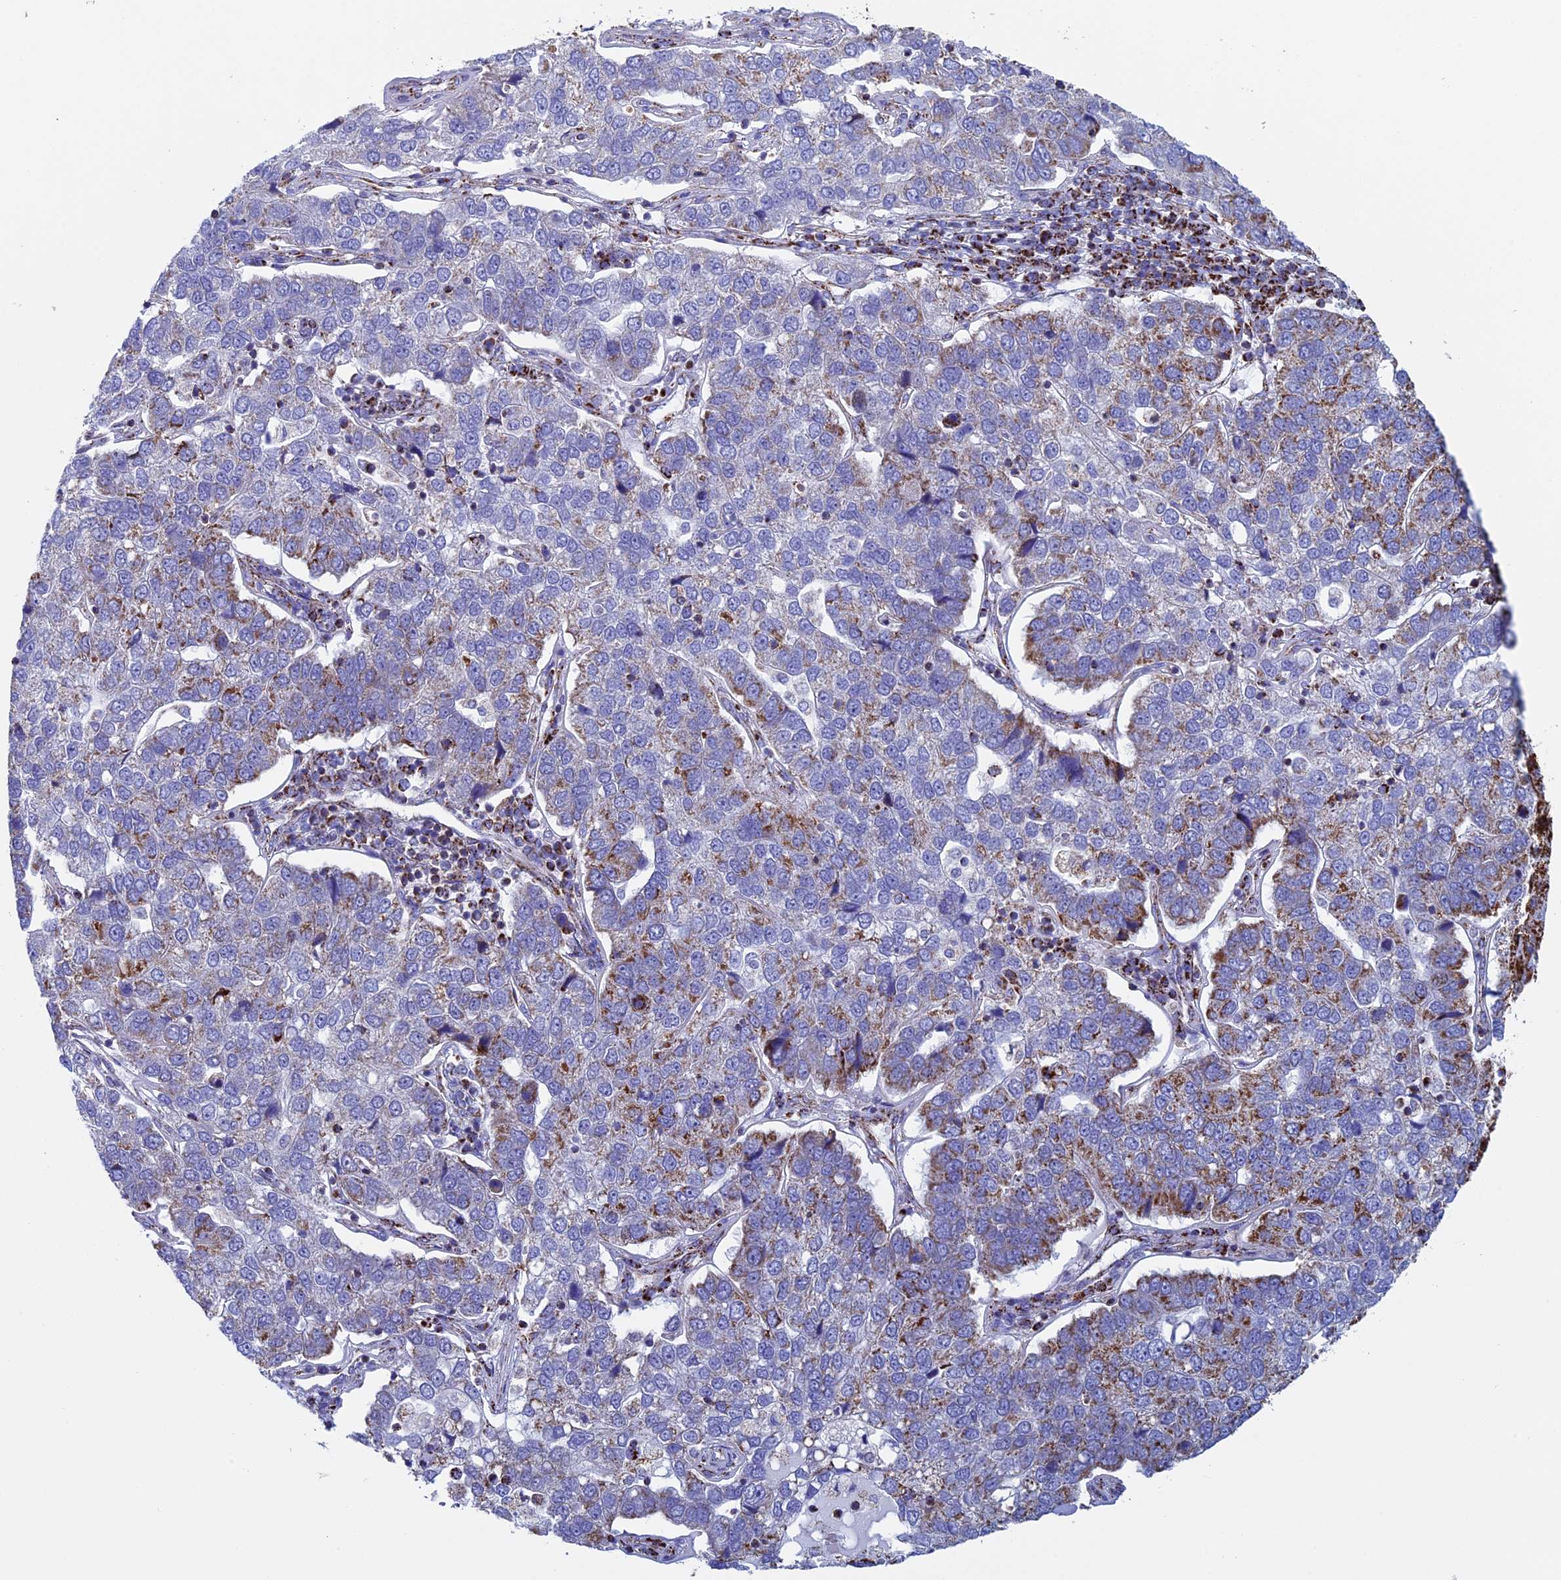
{"staining": {"intensity": "strong", "quantity": "<25%", "location": "cytoplasmic/membranous"}, "tissue": "pancreatic cancer", "cell_type": "Tumor cells", "image_type": "cancer", "snomed": [{"axis": "morphology", "description": "Adenocarcinoma, NOS"}, {"axis": "topography", "description": "Pancreas"}], "caption": "Protein analysis of pancreatic cancer tissue exhibits strong cytoplasmic/membranous staining in about <25% of tumor cells.", "gene": "UQCRFS1", "patient": {"sex": "female", "age": 61}}